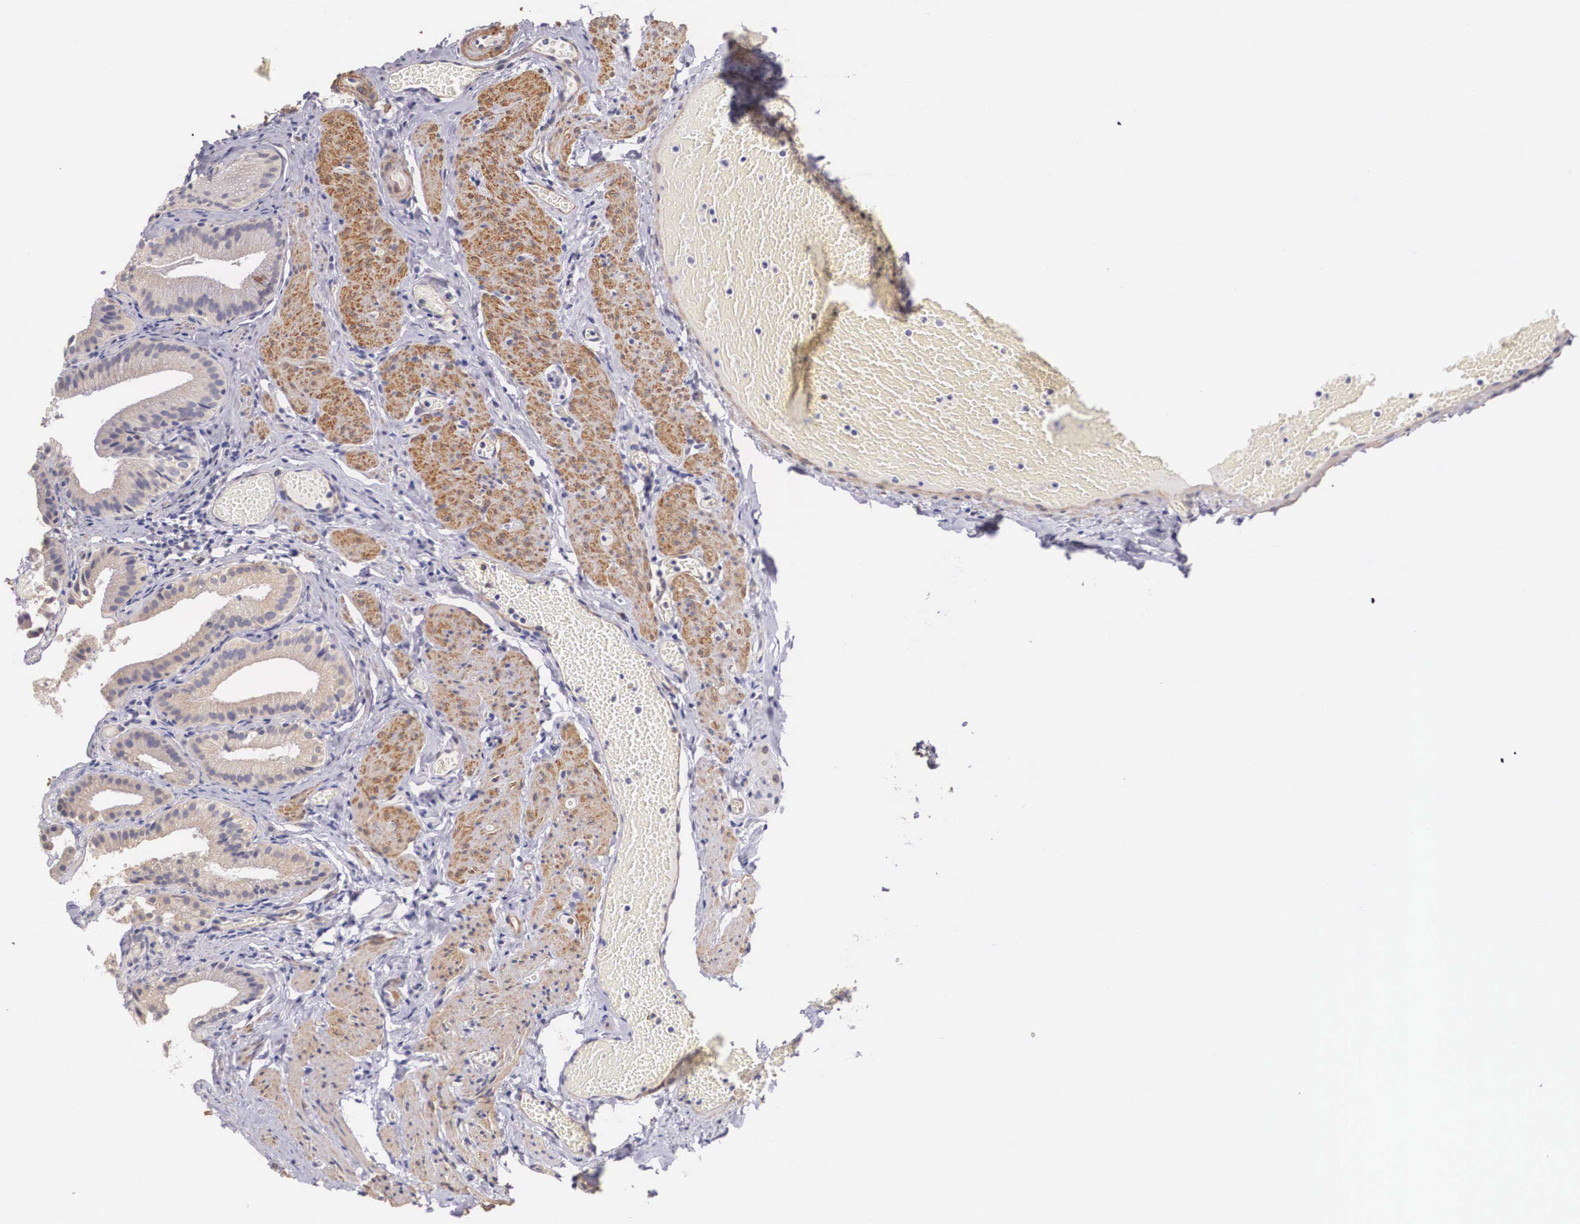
{"staining": {"intensity": "negative", "quantity": "none", "location": "none"}, "tissue": "gallbladder", "cell_type": "Glandular cells", "image_type": "normal", "snomed": [{"axis": "morphology", "description": "Normal tissue, NOS"}, {"axis": "topography", "description": "Gallbladder"}], "caption": "Benign gallbladder was stained to show a protein in brown. There is no significant expression in glandular cells. The staining was performed using DAB to visualize the protein expression in brown, while the nuclei were stained in blue with hematoxylin (Magnification: 20x).", "gene": "ENOX2", "patient": {"sex": "female", "age": 44}}